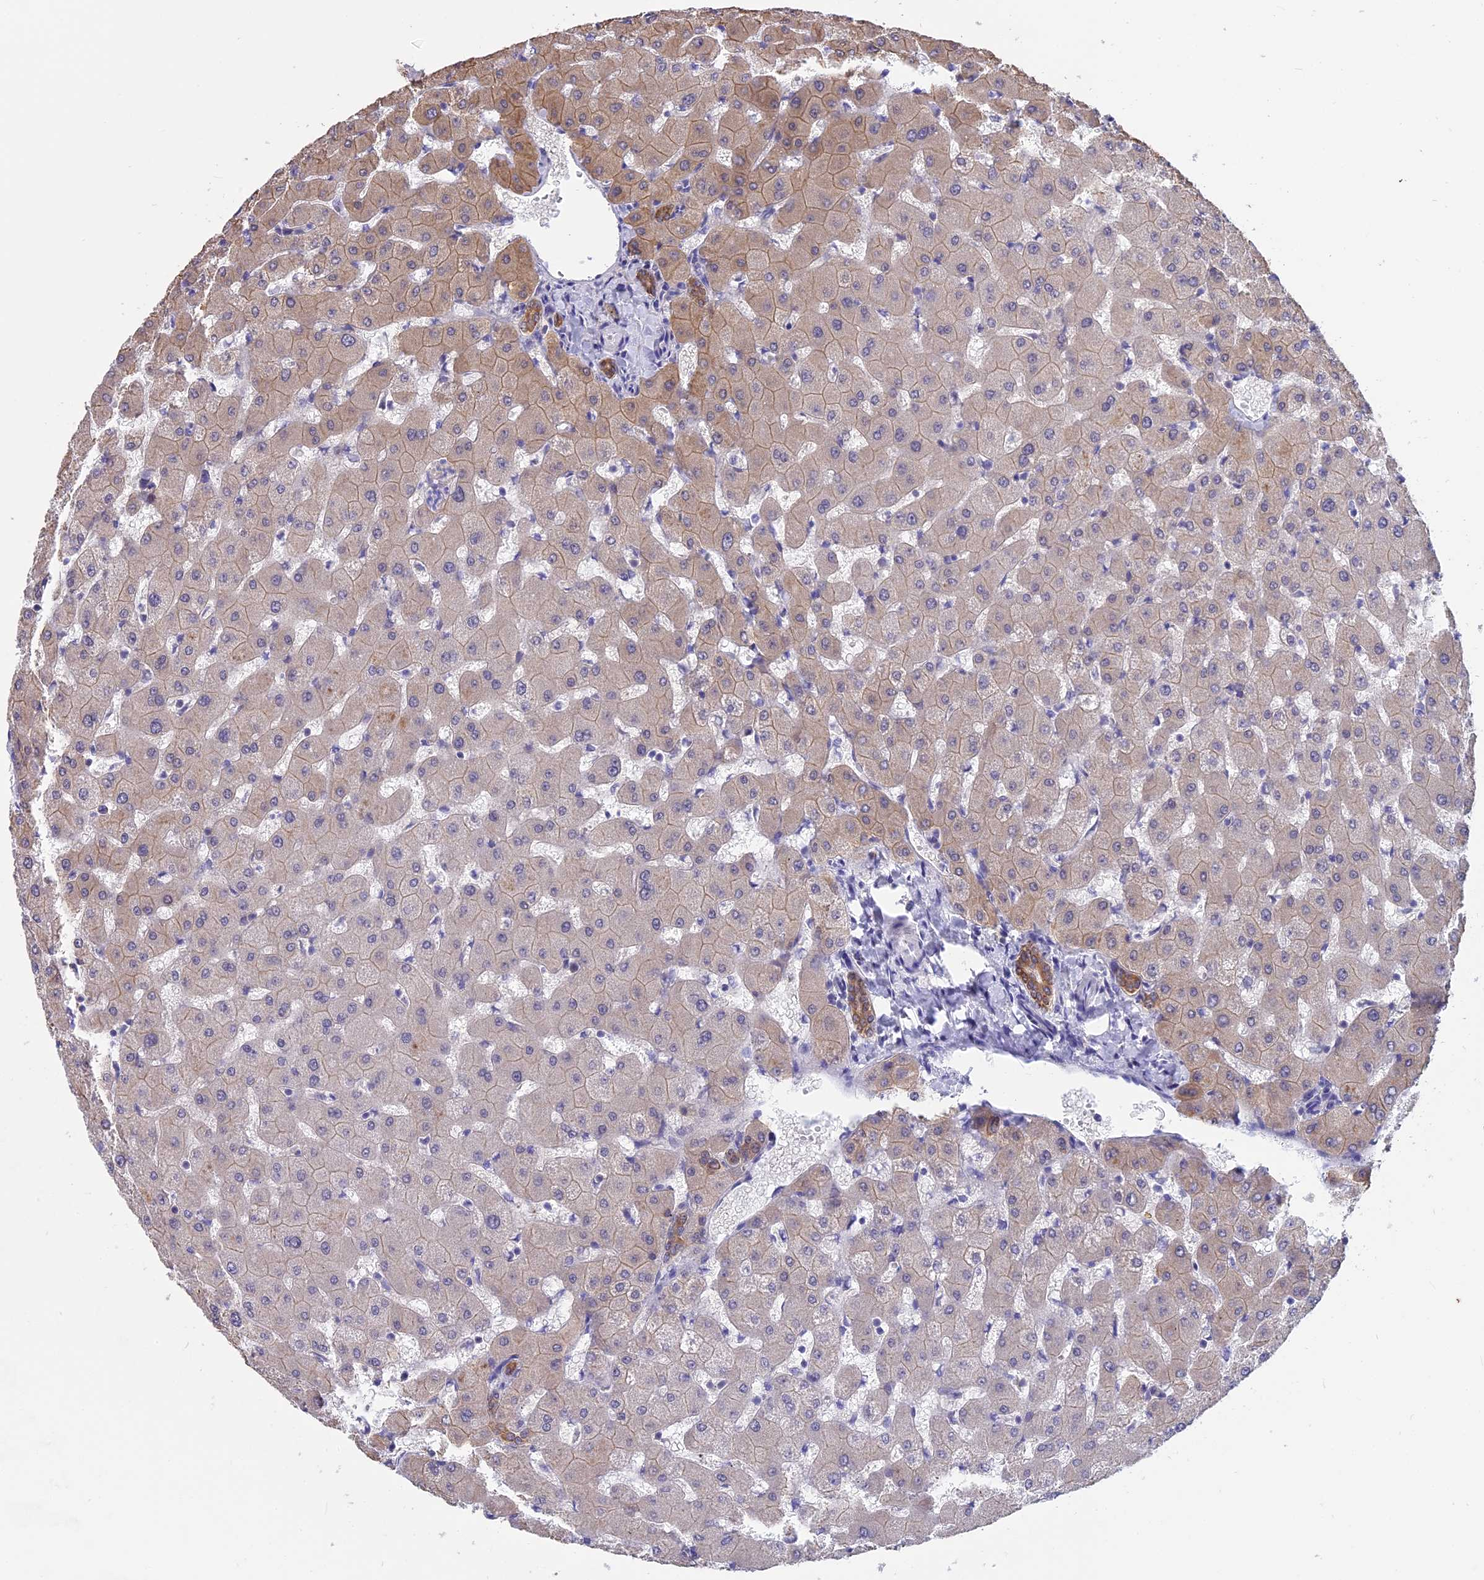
{"staining": {"intensity": "moderate", "quantity": ">75%", "location": "cytoplasmic/membranous"}, "tissue": "liver", "cell_type": "Cholangiocytes", "image_type": "normal", "snomed": [{"axis": "morphology", "description": "Normal tissue, NOS"}, {"axis": "topography", "description": "Liver"}], "caption": "Immunohistochemical staining of unremarkable human liver shows moderate cytoplasmic/membranous protein expression in about >75% of cholangiocytes. The staining was performed using DAB, with brown indicating positive protein expression. Nuclei are stained blue with hematoxylin.", "gene": "STUB1", "patient": {"sex": "female", "age": 63}}